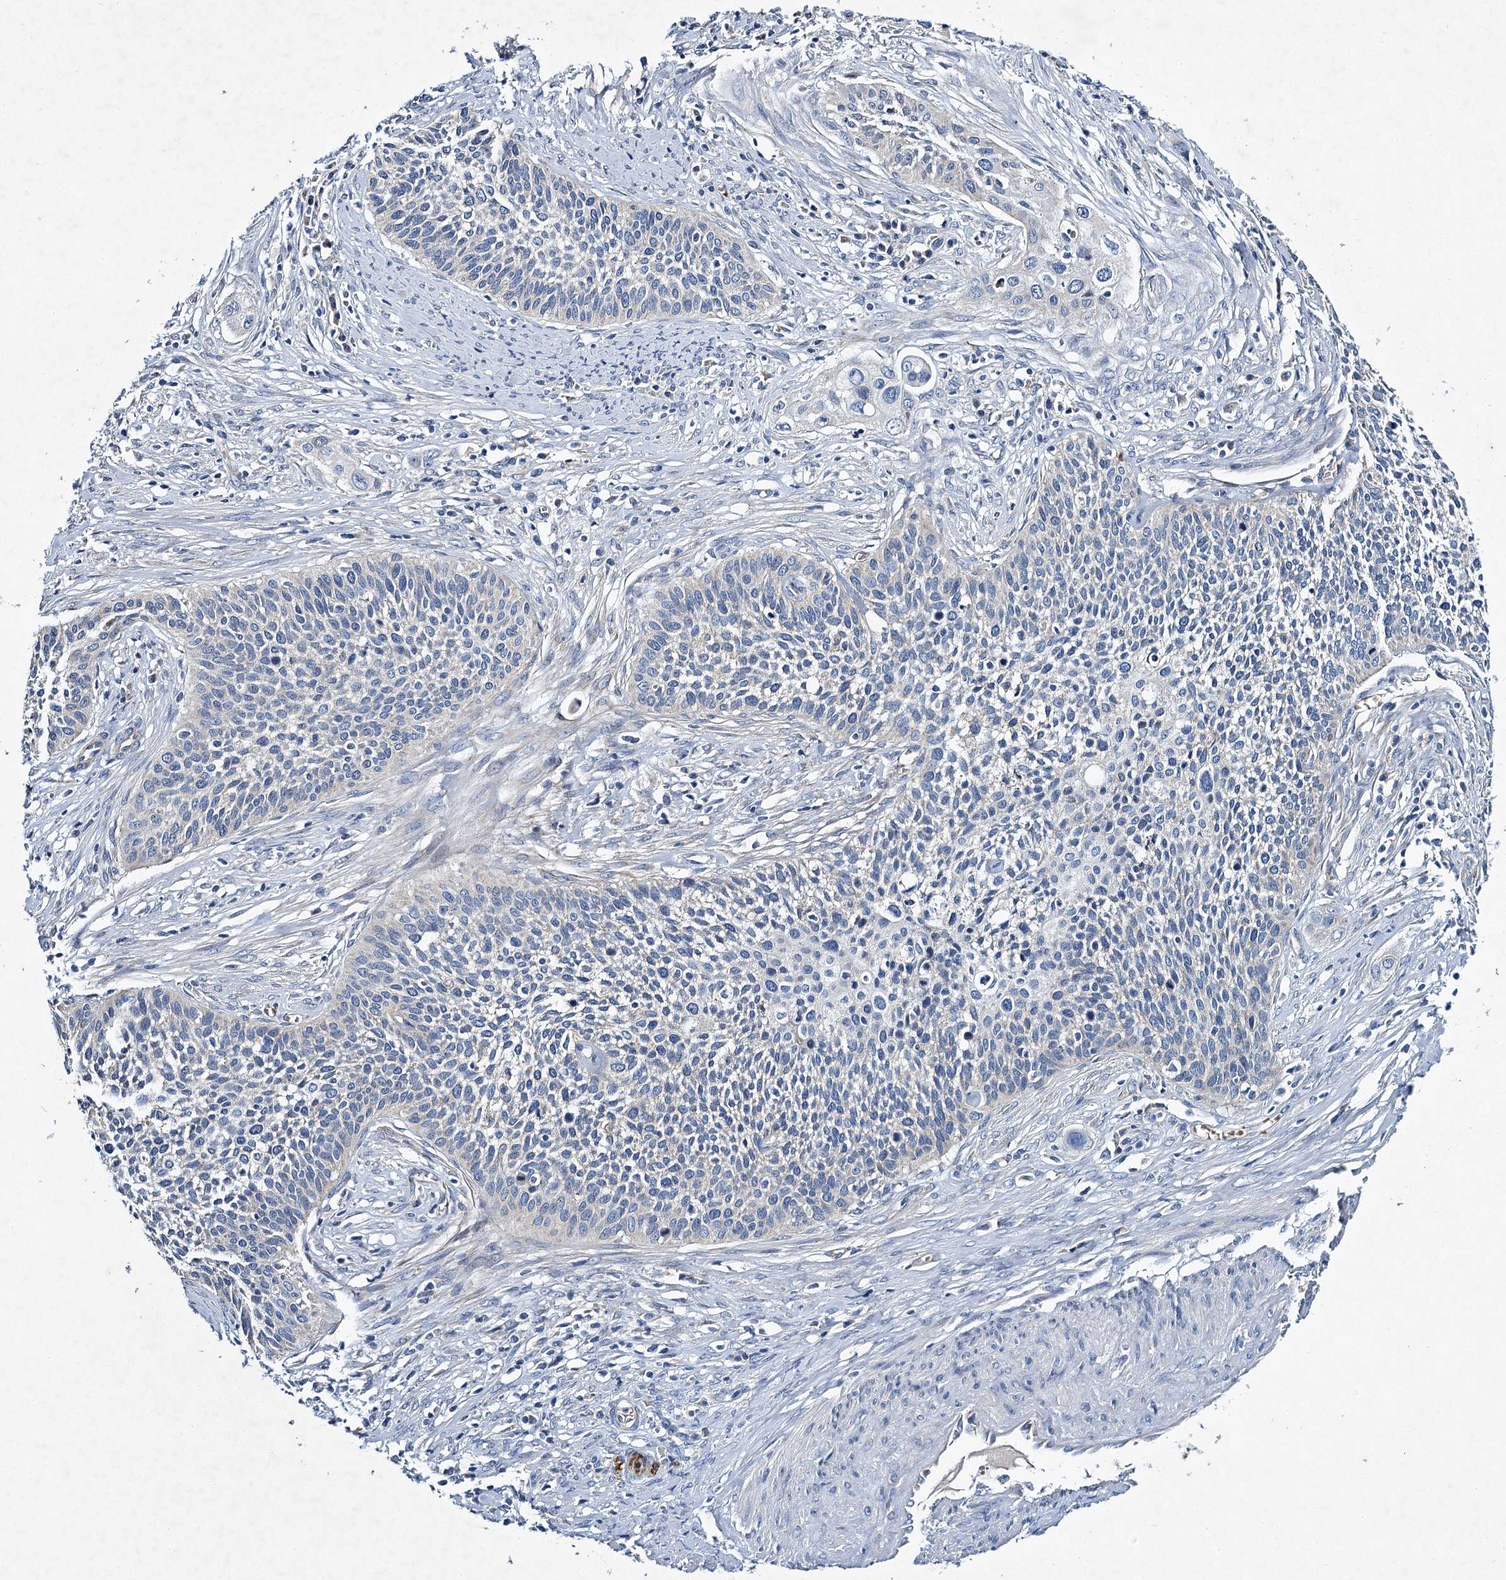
{"staining": {"intensity": "negative", "quantity": "none", "location": "none"}, "tissue": "cervical cancer", "cell_type": "Tumor cells", "image_type": "cancer", "snomed": [{"axis": "morphology", "description": "Squamous cell carcinoma, NOS"}, {"axis": "topography", "description": "Cervix"}], "caption": "An image of human cervical cancer (squamous cell carcinoma) is negative for staining in tumor cells.", "gene": "BCS1L", "patient": {"sex": "female", "age": 34}}